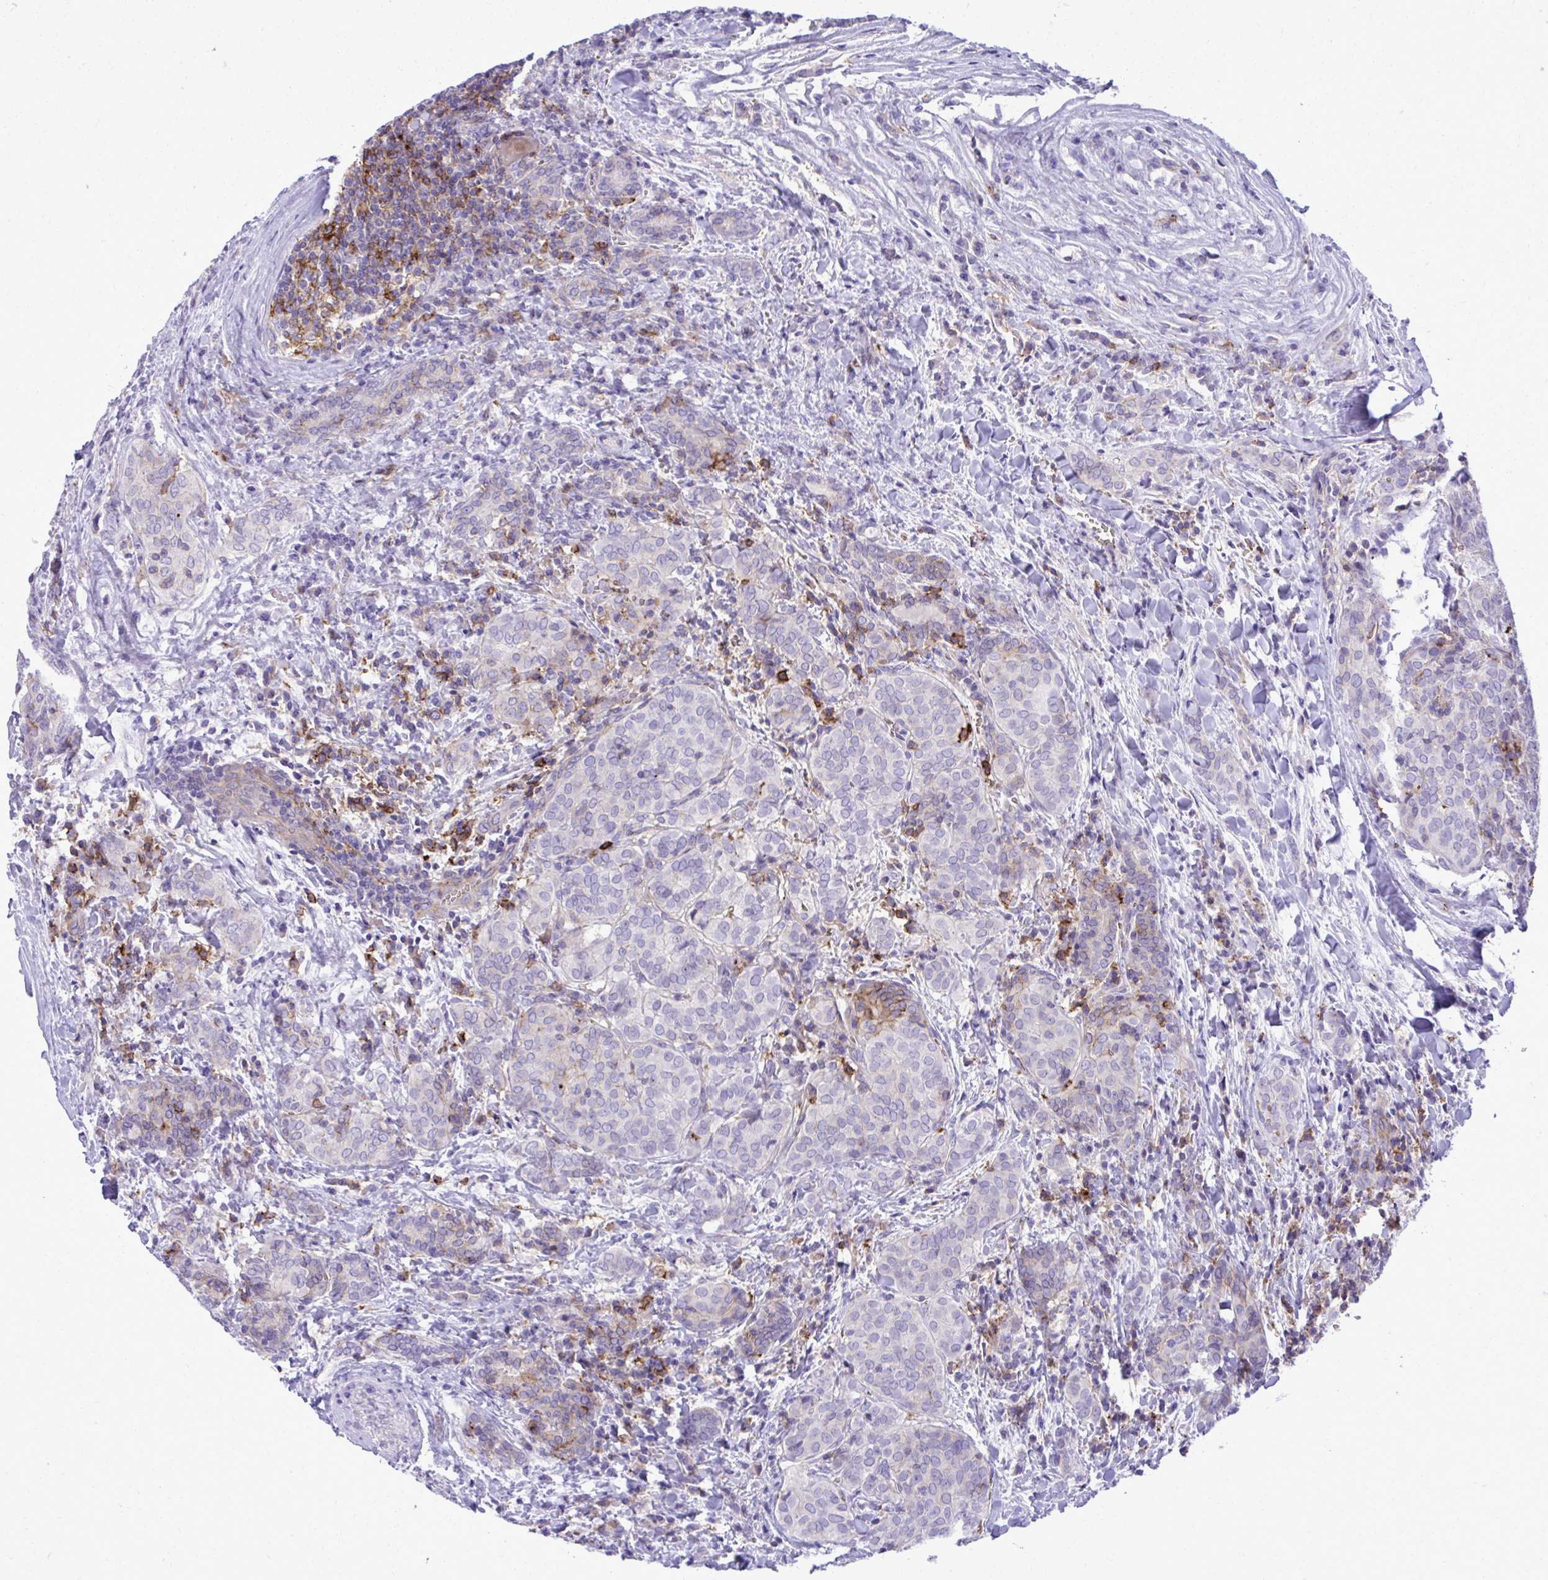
{"staining": {"intensity": "negative", "quantity": "none", "location": "none"}, "tissue": "thyroid cancer", "cell_type": "Tumor cells", "image_type": "cancer", "snomed": [{"axis": "morphology", "description": "Papillary adenocarcinoma, NOS"}, {"axis": "topography", "description": "Thyroid gland"}], "caption": "DAB immunohistochemical staining of thyroid cancer (papillary adenocarcinoma) displays no significant staining in tumor cells.", "gene": "PITPNM3", "patient": {"sex": "female", "age": 30}}